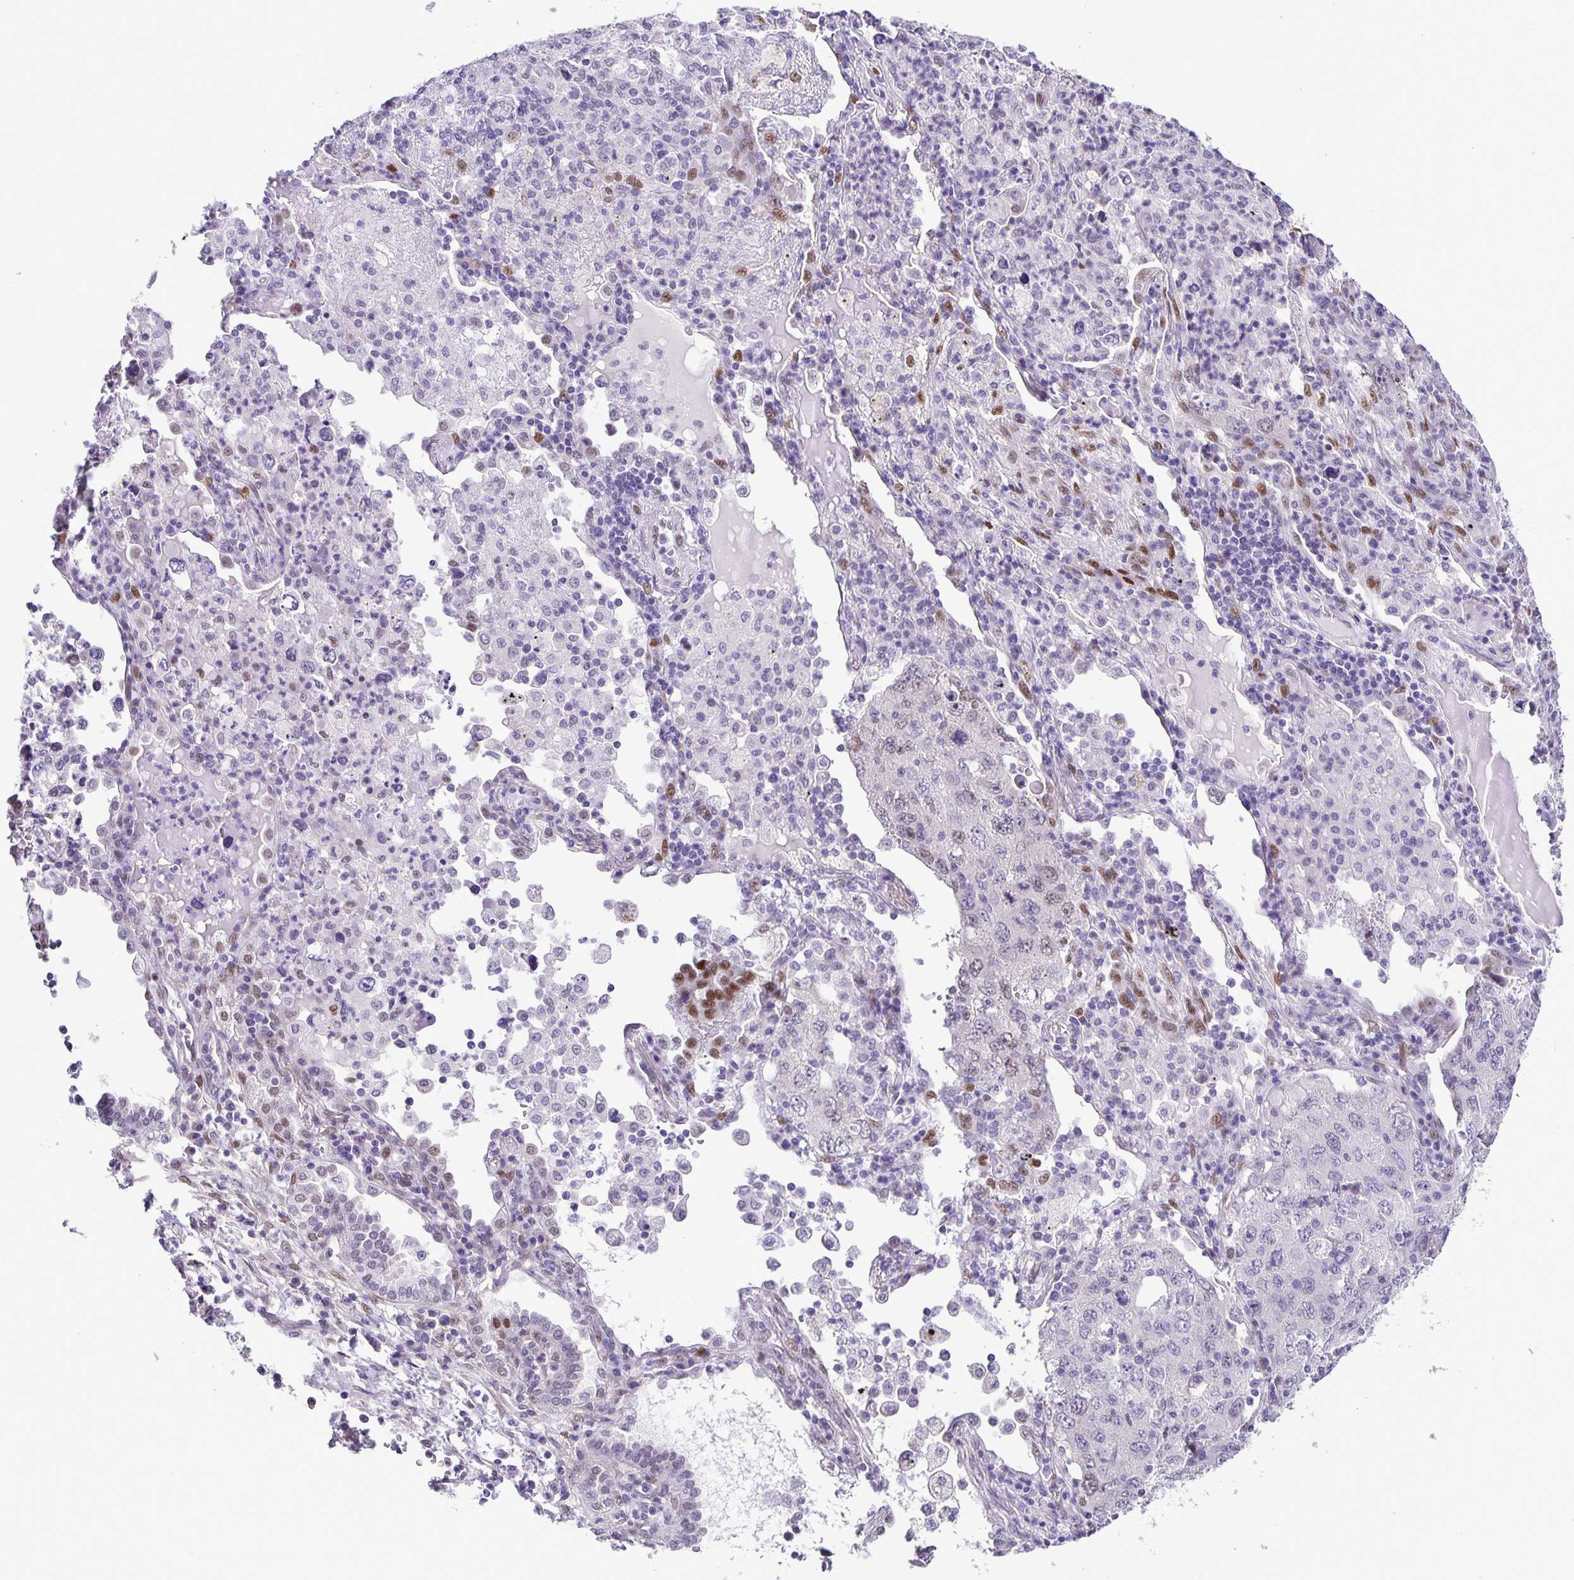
{"staining": {"intensity": "negative", "quantity": "none", "location": "none"}, "tissue": "lung cancer", "cell_type": "Tumor cells", "image_type": "cancer", "snomed": [{"axis": "morphology", "description": "Adenocarcinoma, NOS"}, {"axis": "topography", "description": "Lung"}], "caption": "This is an IHC image of human lung cancer (adenocarcinoma). There is no staining in tumor cells.", "gene": "FOSL2", "patient": {"sex": "female", "age": 57}}